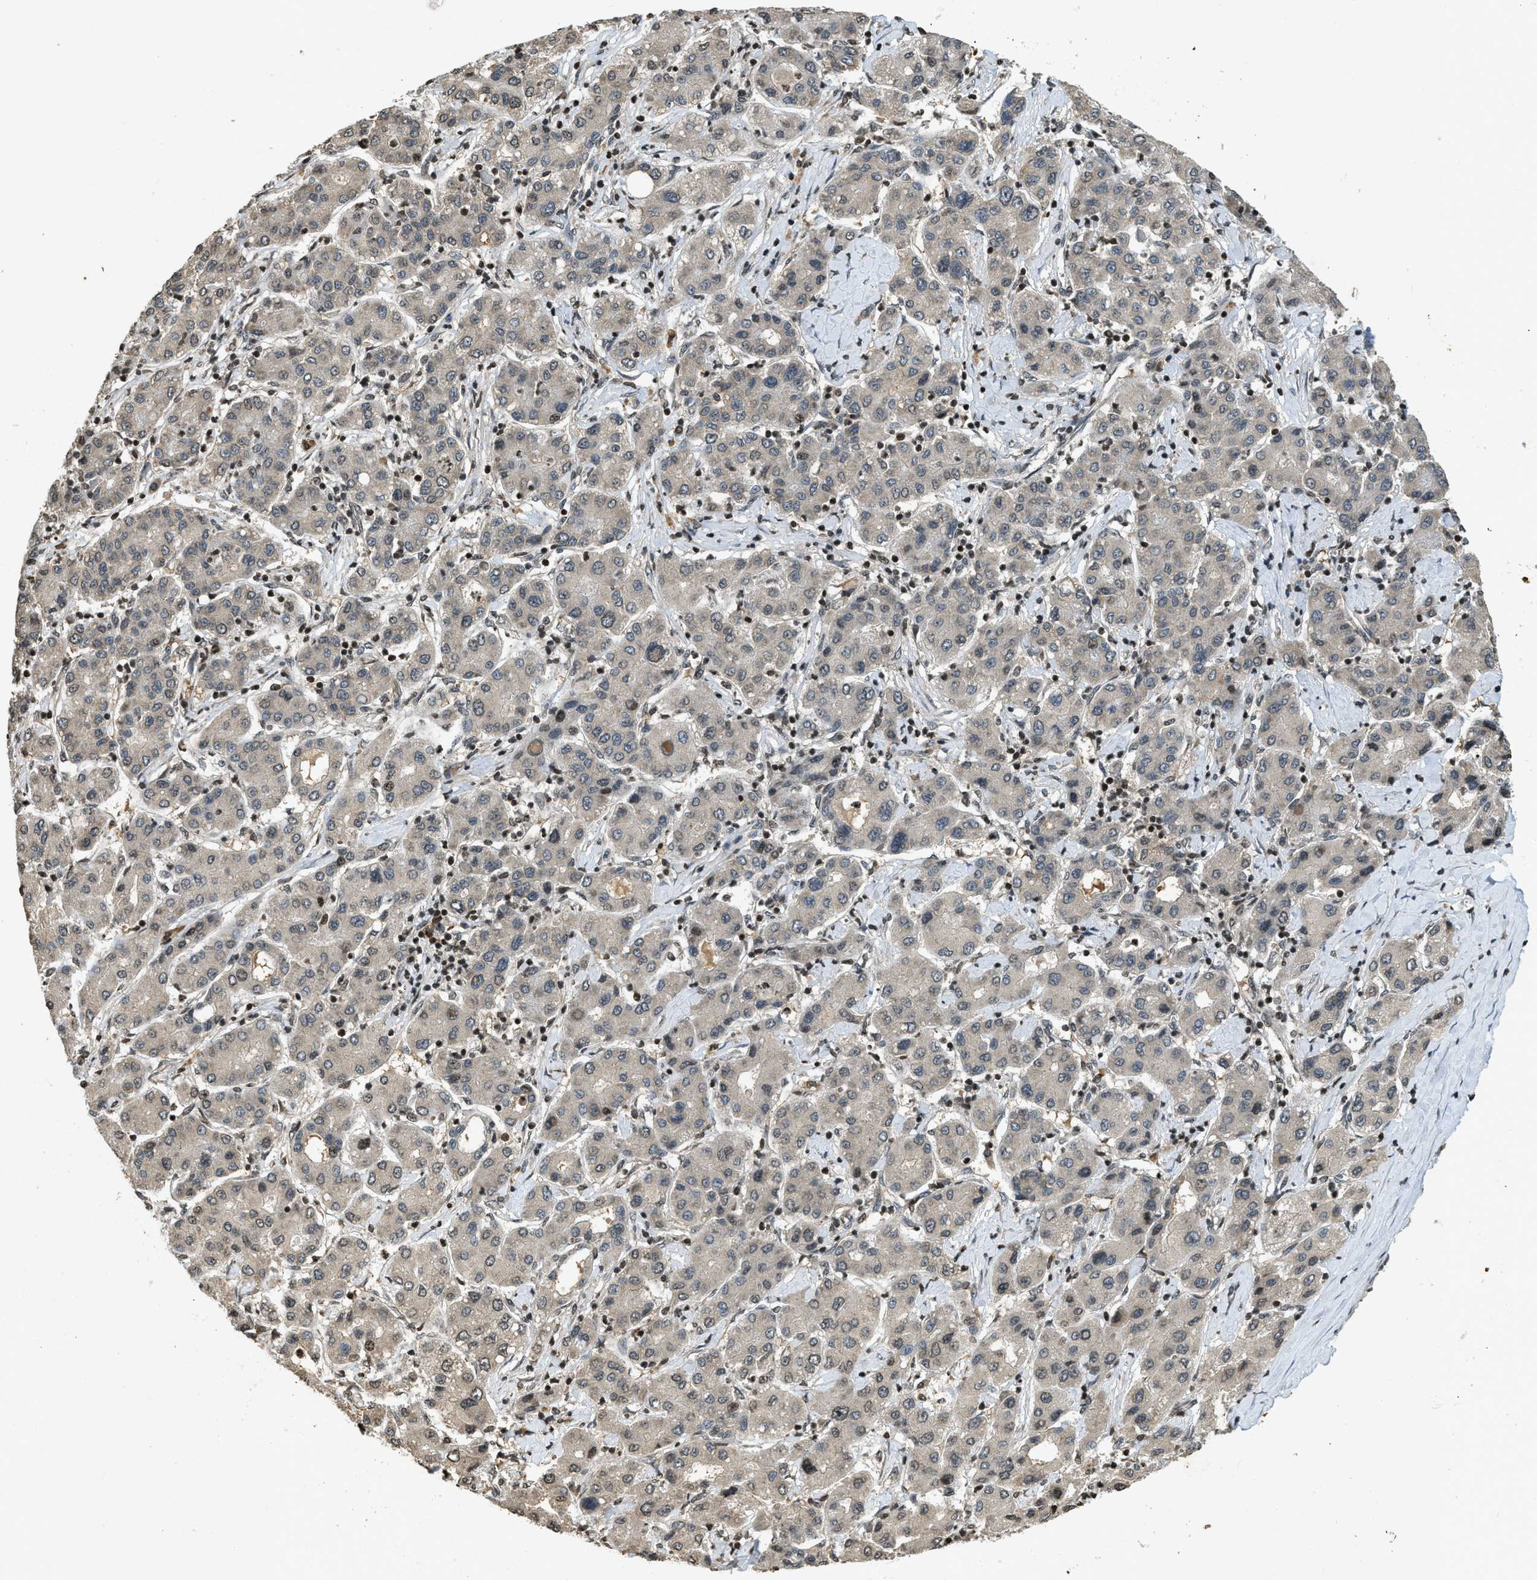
{"staining": {"intensity": "moderate", "quantity": "<25%", "location": "cytoplasmic/membranous,nuclear"}, "tissue": "liver cancer", "cell_type": "Tumor cells", "image_type": "cancer", "snomed": [{"axis": "morphology", "description": "Carcinoma, Hepatocellular, NOS"}, {"axis": "topography", "description": "Liver"}], "caption": "Hepatocellular carcinoma (liver) stained with immunohistochemistry displays moderate cytoplasmic/membranous and nuclear positivity in approximately <25% of tumor cells.", "gene": "SIAH1", "patient": {"sex": "male", "age": 65}}